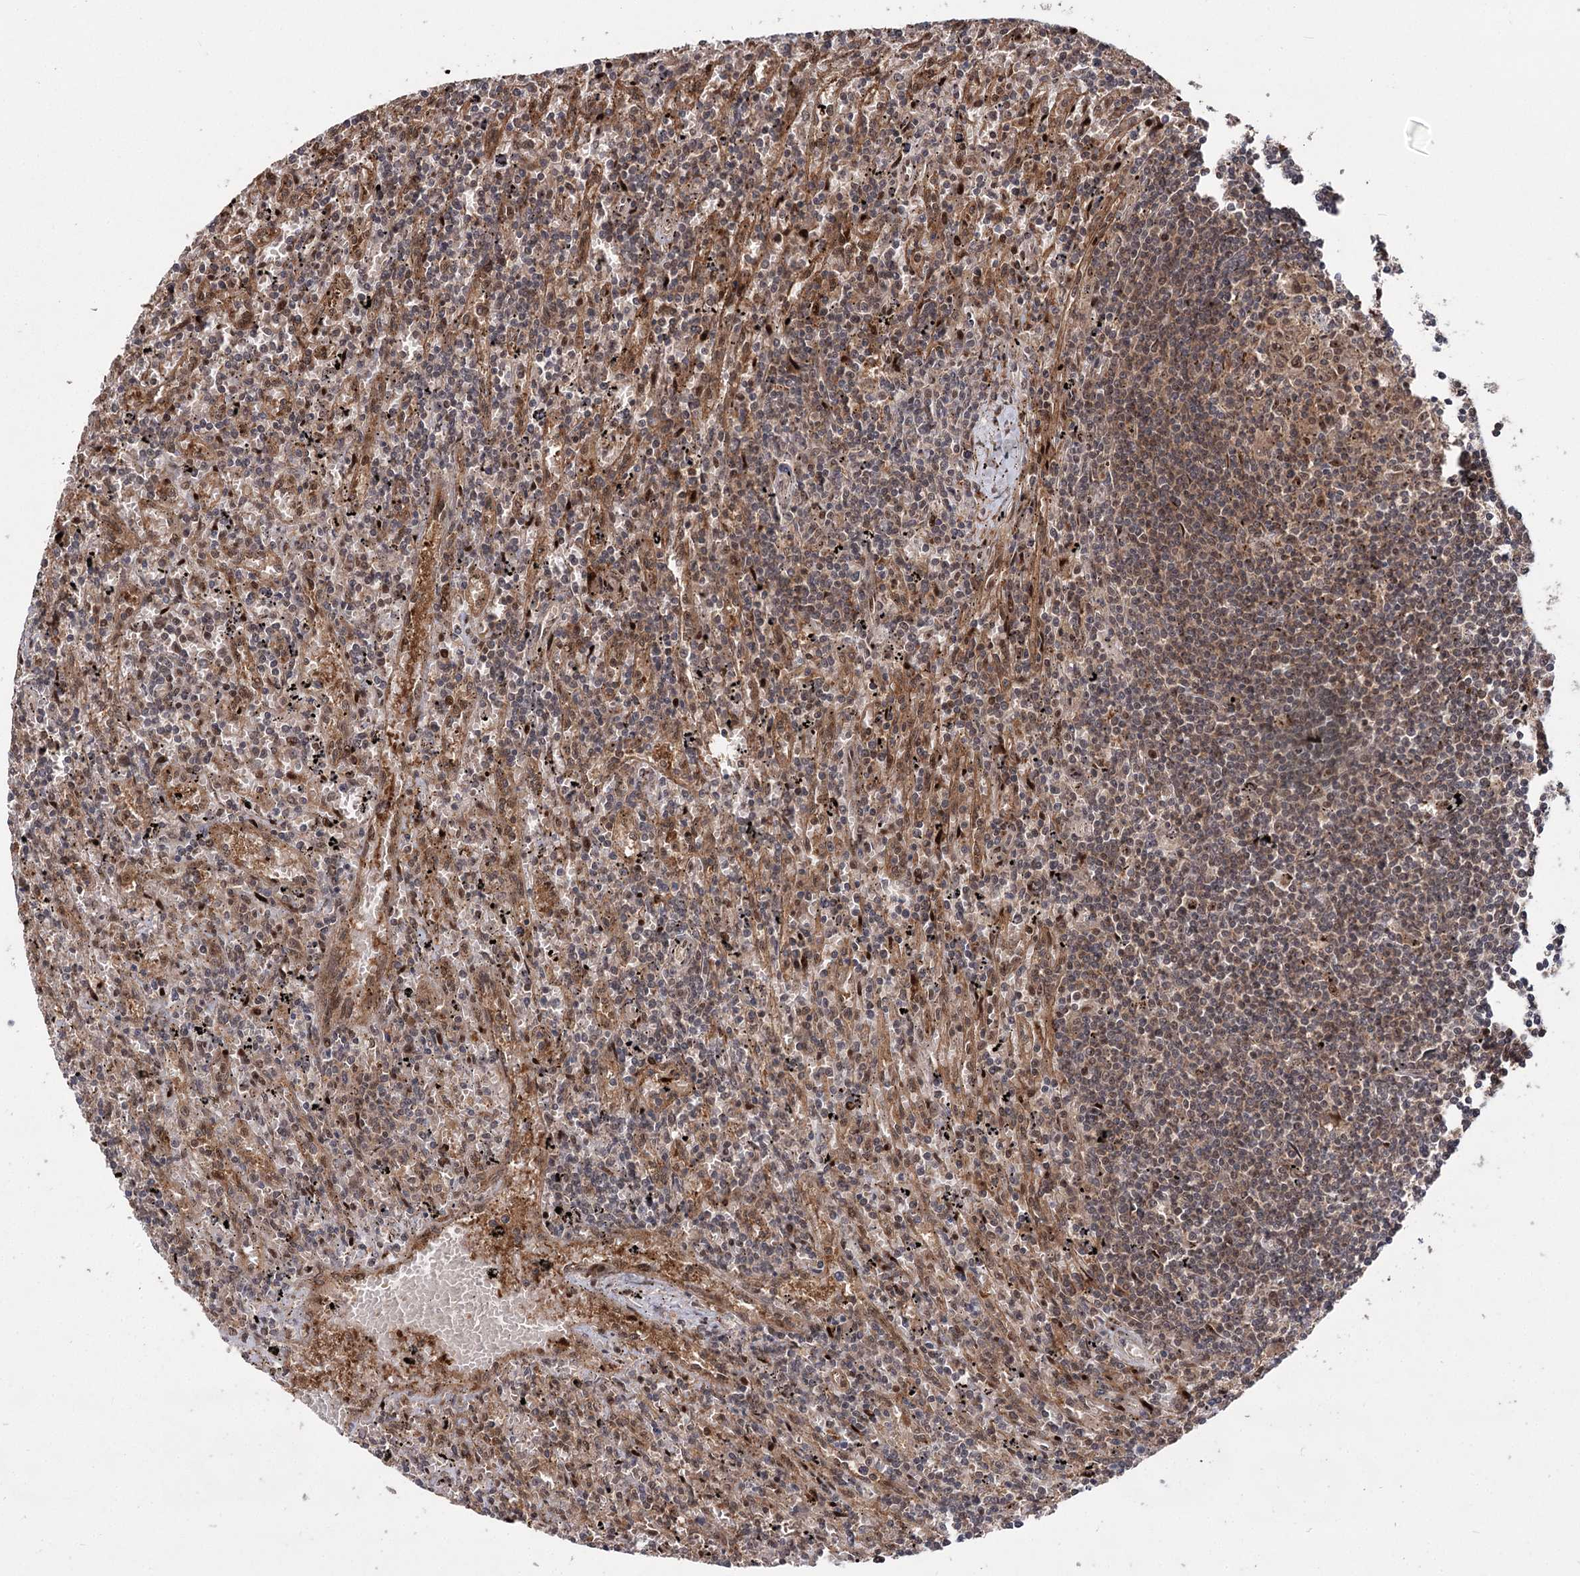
{"staining": {"intensity": "weak", "quantity": "25%-75%", "location": "cytoplasmic/membranous,nuclear"}, "tissue": "lymphoma", "cell_type": "Tumor cells", "image_type": "cancer", "snomed": [{"axis": "morphology", "description": "Malignant lymphoma, non-Hodgkin's type, Low grade"}, {"axis": "topography", "description": "Spleen"}], "caption": "Malignant lymphoma, non-Hodgkin's type (low-grade) stained with immunohistochemistry (IHC) displays weak cytoplasmic/membranous and nuclear positivity in about 25%-75% of tumor cells.", "gene": "MKNK2", "patient": {"sex": "male", "age": 76}}